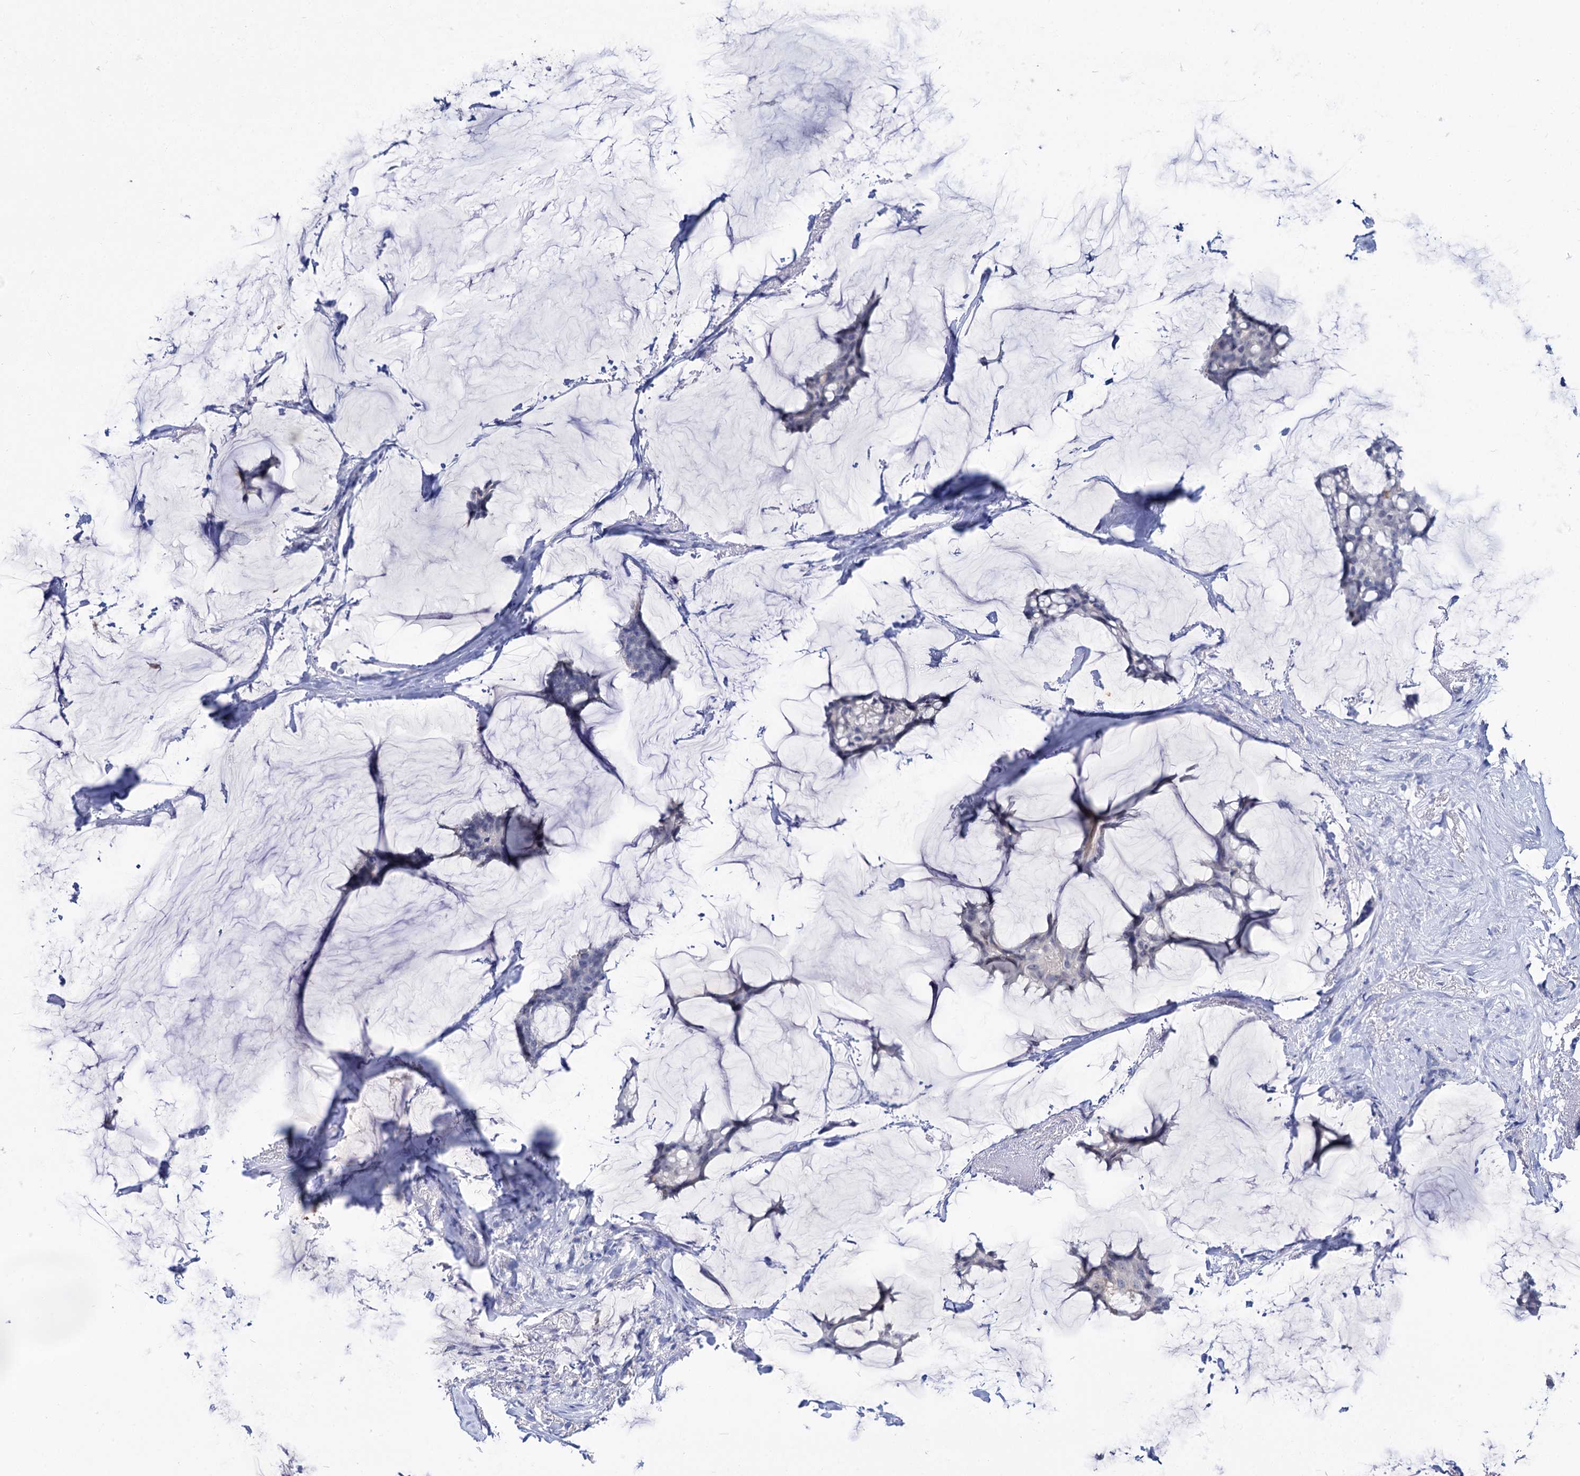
{"staining": {"intensity": "negative", "quantity": "none", "location": "none"}, "tissue": "breast cancer", "cell_type": "Tumor cells", "image_type": "cancer", "snomed": [{"axis": "morphology", "description": "Duct carcinoma"}, {"axis": "topography", "description": "Breast"}], "caption": "Photomicrograph shows no protein positivity in tumor cells of infiltrating ductal carcinoma (breast) tissue. Nuclei are stained in blue.", "gene": "NEK10", "patient": {"sex": "female", "age": 93}}